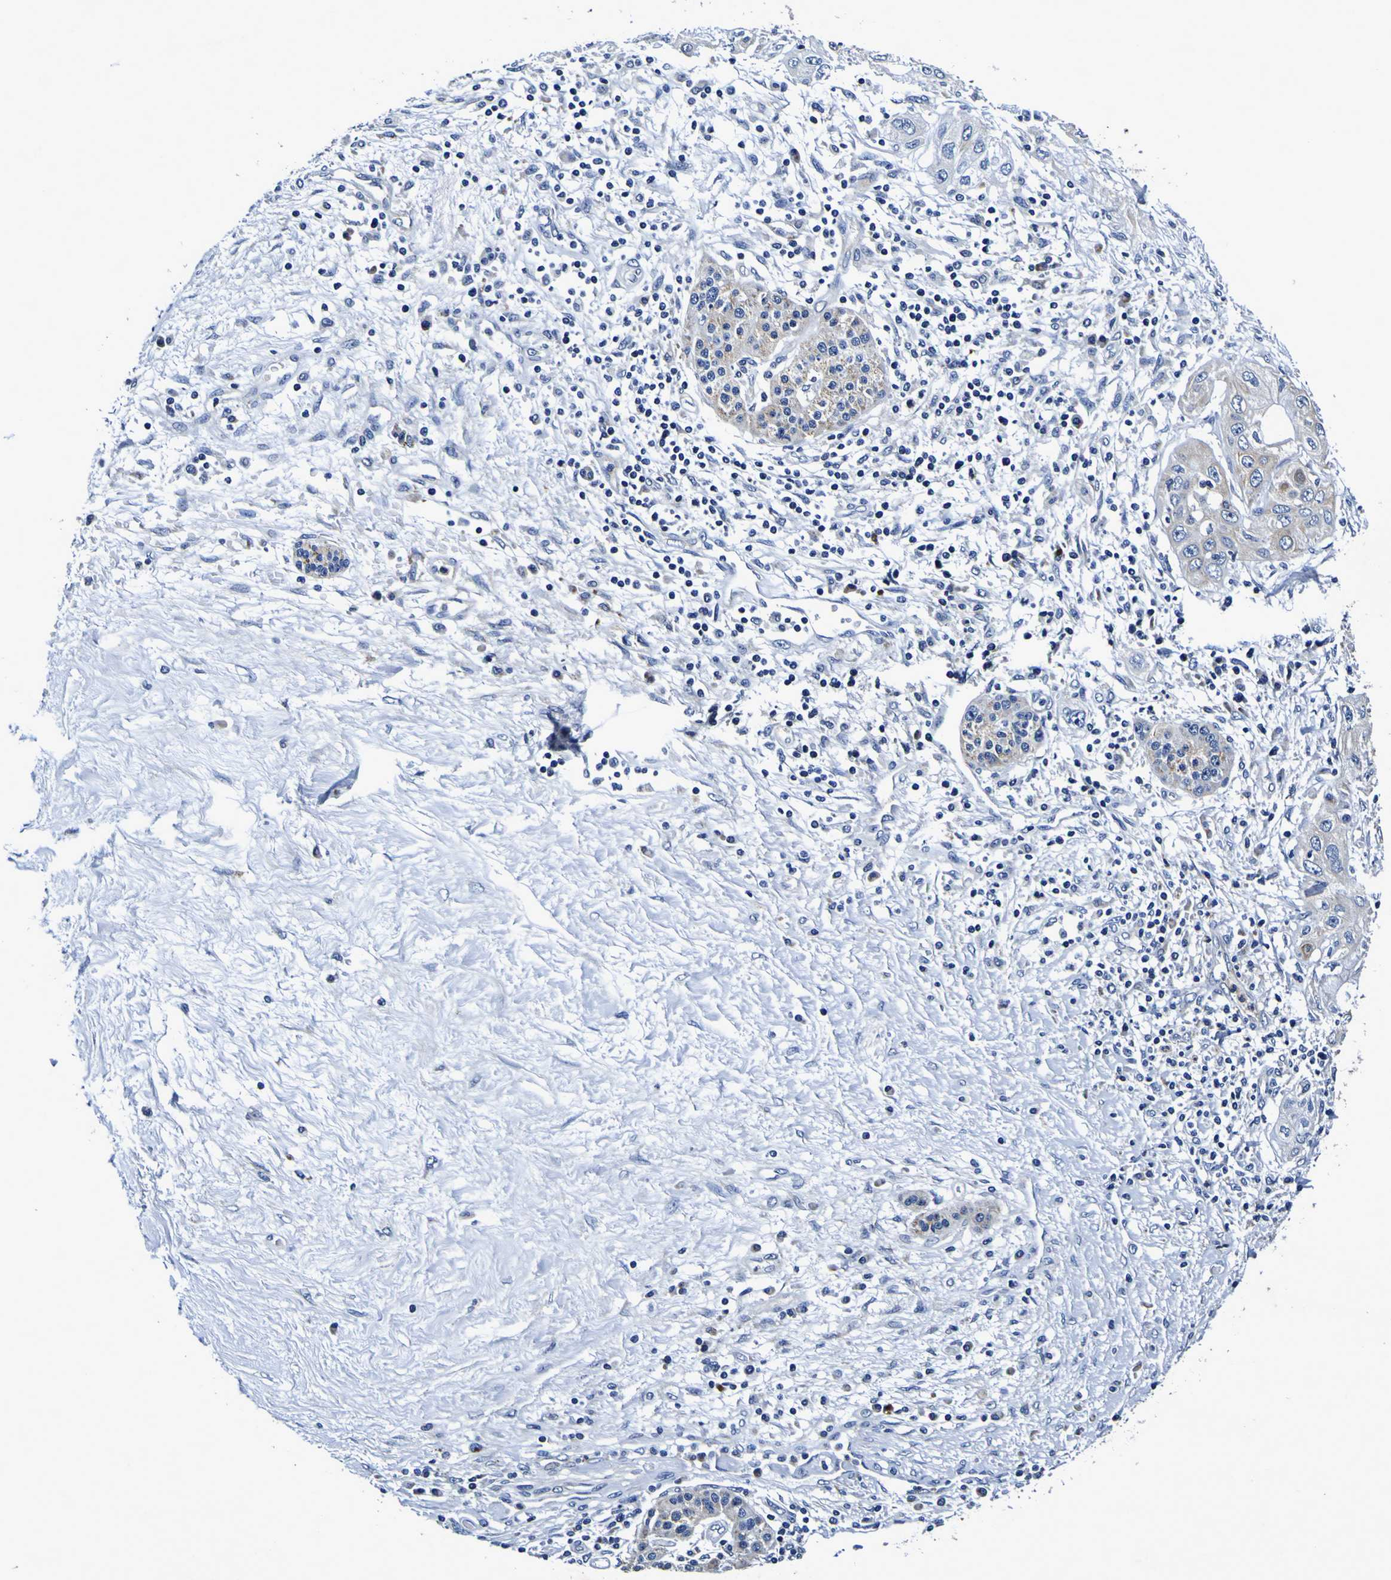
{"staining": {"intensity": "negative", "quantity": "none", "location": "none"}, "tissue": "pancreatic cancer", "cell_type": "Tumor cells", "image_type": "cancer", "snomed": [{"axis": "morphology", "description": "Adenocarcinoma, NOS"}, {"axis": "topography", "description": "Pancreas"}], "caption": "This photomicrograph is of pancreatic cancer (adenocarcinoma) stained with immunohistochemistry (IHC) to label a protein in brown with the nuclei are counter-stained blue. There is no staining in tumor cells.", "gene": "PANK4", "patient": {"sex": "female", "age": 70}}